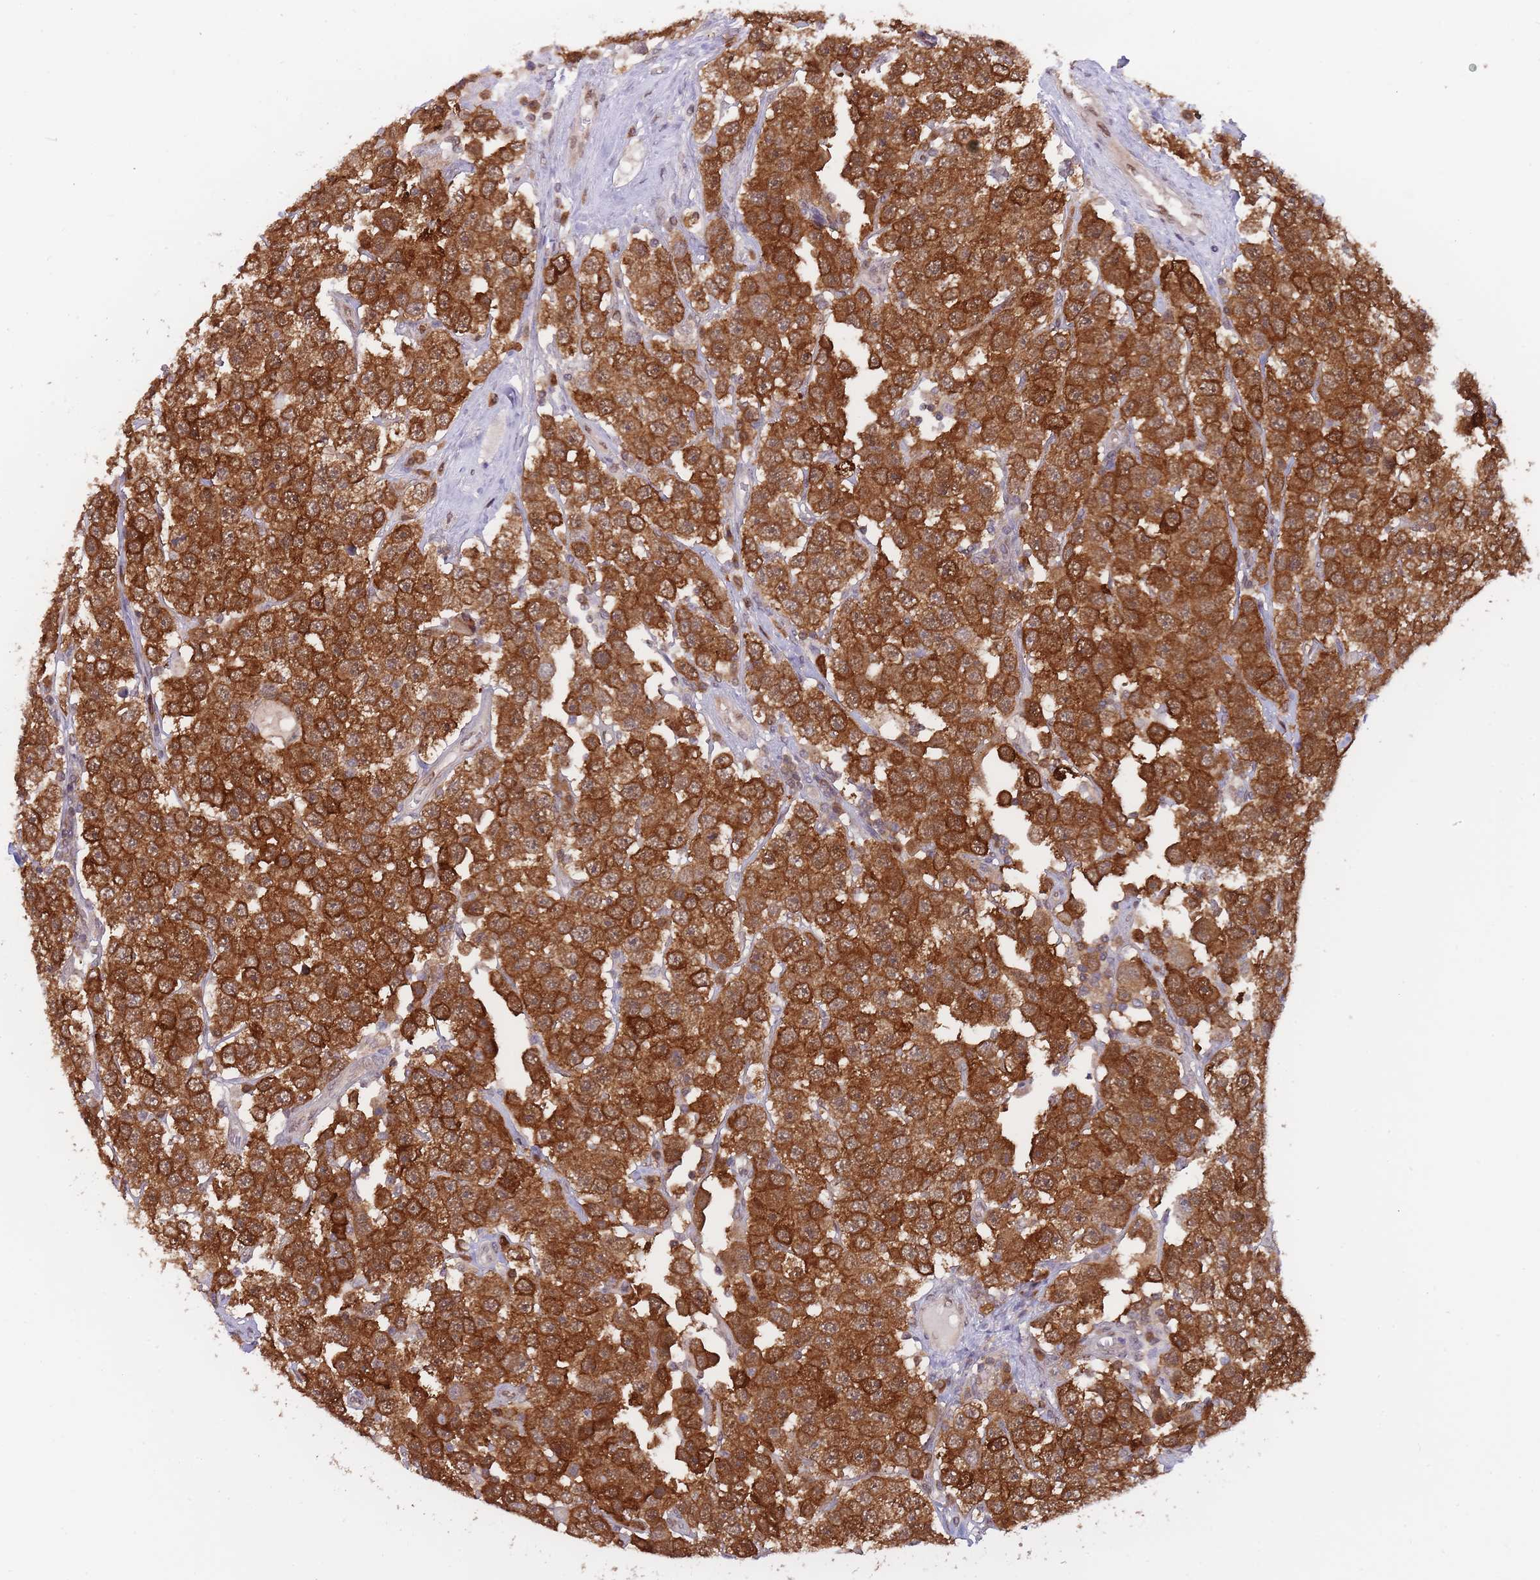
{"staining": {"intensity": "strong", "quantity": ">75%", "location": "cytoplasmic/membranous"}, "tissue": "testis cancer", "cell_type": "Tumor cells", "image_type": "cancer", "snomed": [{"axis": "morphology", "description": "Seminoma, NOS"}, {"axis": "topography", "description": "Testis"}], "caption": "Immunohistochemistry (DAB) staining of seminoma (testis) reveals strong cytoplasmic/membranous protein staining in about >75% of tumor cells.", "gene": "NSFL1C", "patient": {"sex": "male", "age": 28}}